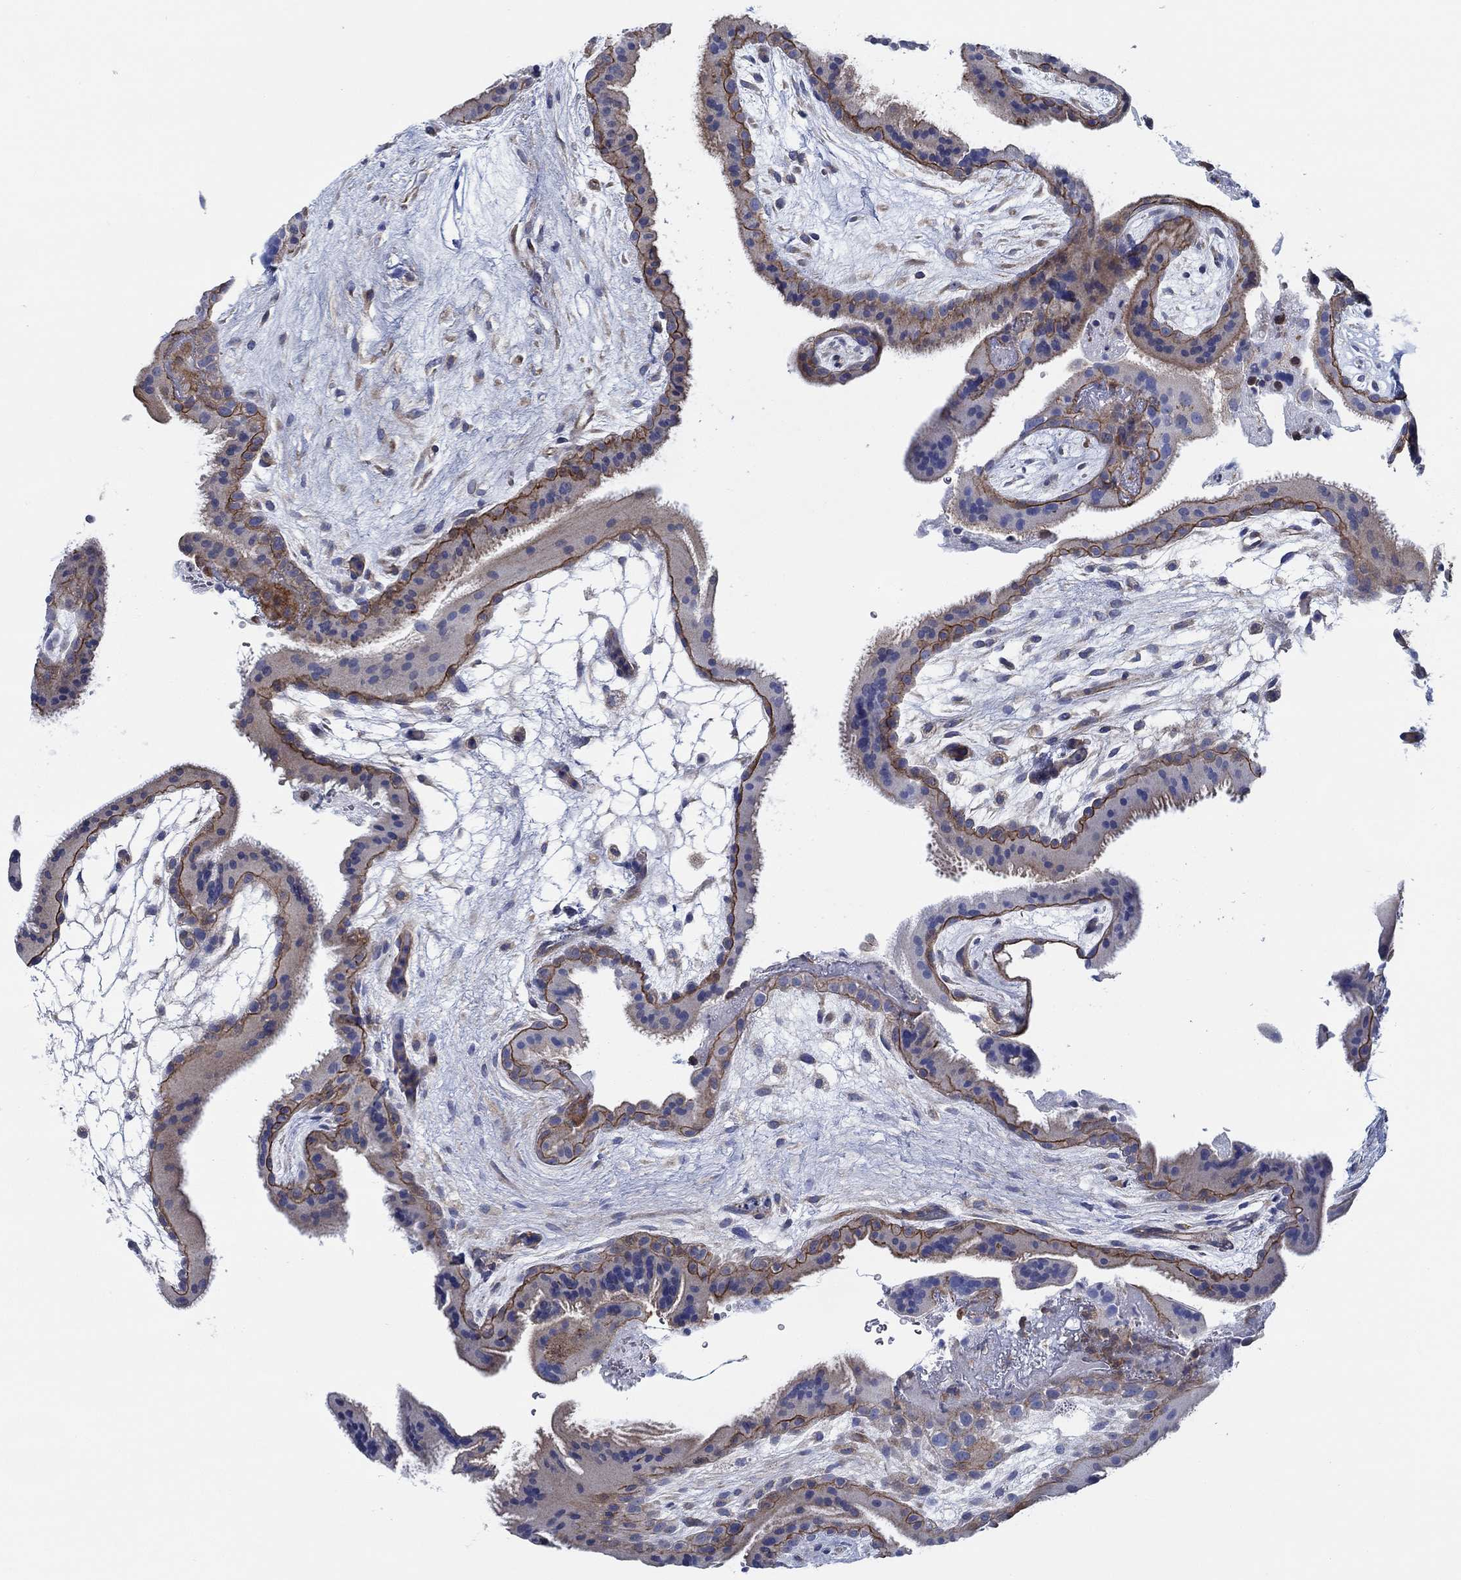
{"staining": {"intensity": "moderate", "quantity": "25%-75%", "location": "cytoplasmic/membranous"}, "tissue": "placenta", "cell_type": "Decidual cells", "image_type": "normal", "snomed": [{"axis": "morphology", "description": "Normal tissue, NOS"}, {"axis": "topography", "description": "Placenta"}], "caption": "Unremarkable placenta shows moderate cytoplasmic/membranous positivity in approximately 25%-75% of decidual cells, visualized by immunohistochemistry. (Stains: DAB in brown, nuclei in blue, Microscopy: brightfield microscopy at high magnification).", "gene": "FMN1", "patient": {"sex": "female", "age": 19}}